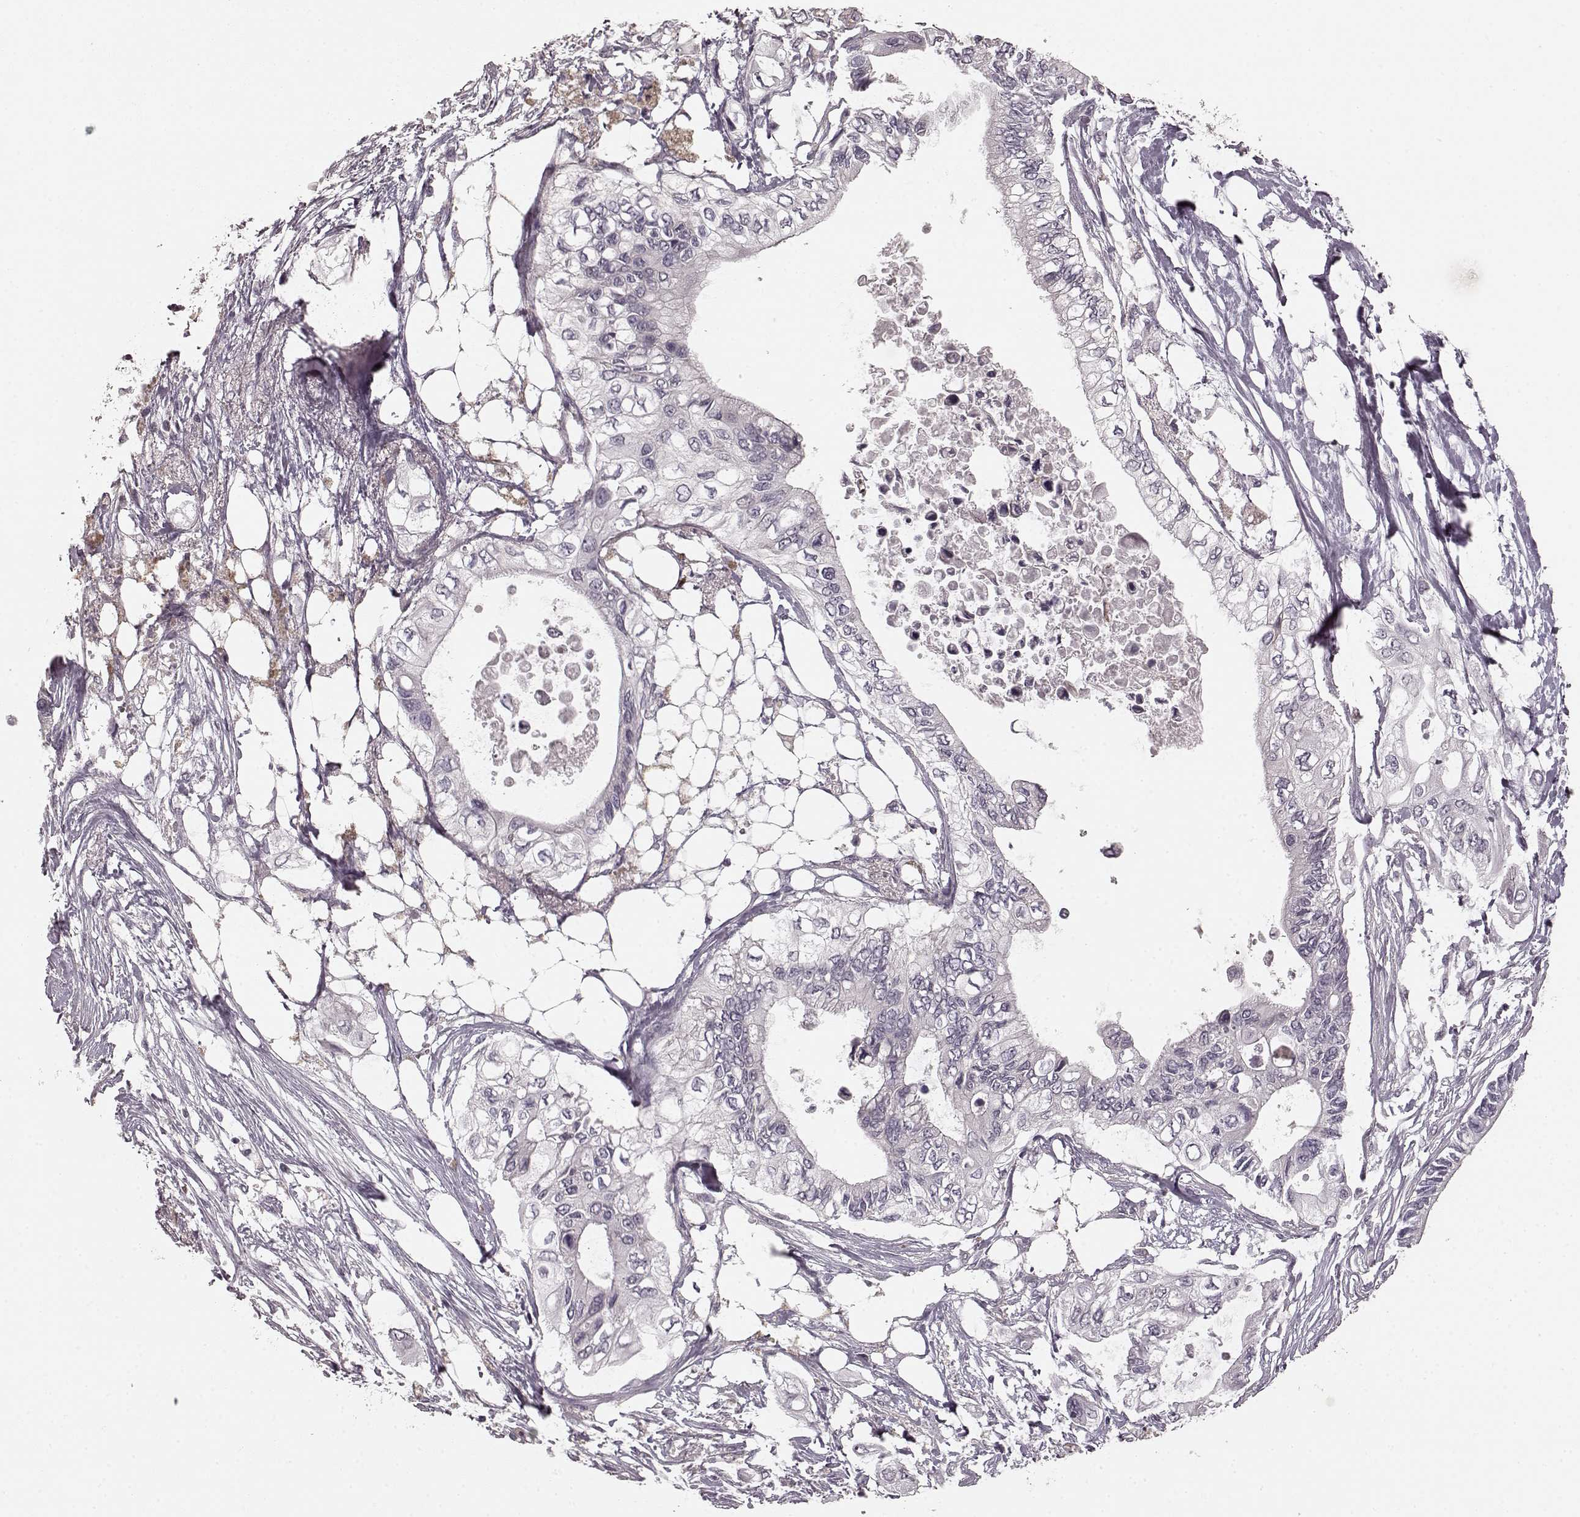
{"staining": {"intensity": "negative", "quantity": "none", "location": "none"}, "tissue": "pancreatic cancer", "cell_type": "Tumor cells", "image_type": "cancer", "snomed": [{"axis": "morphology", "description": "Adenocarcinoma, NOS"}, {"axis": "topography", "description": "Pancreas"}], "caption": "Immunohistochemical staining of human pancreatic cancer exhibits no significant staining in tumor cells. (Immunohistochemistry (ihc), brightfield microscopy, high magnification).", "gene": "PRKCE", "patient": {"sex": "female", "age": 63}}